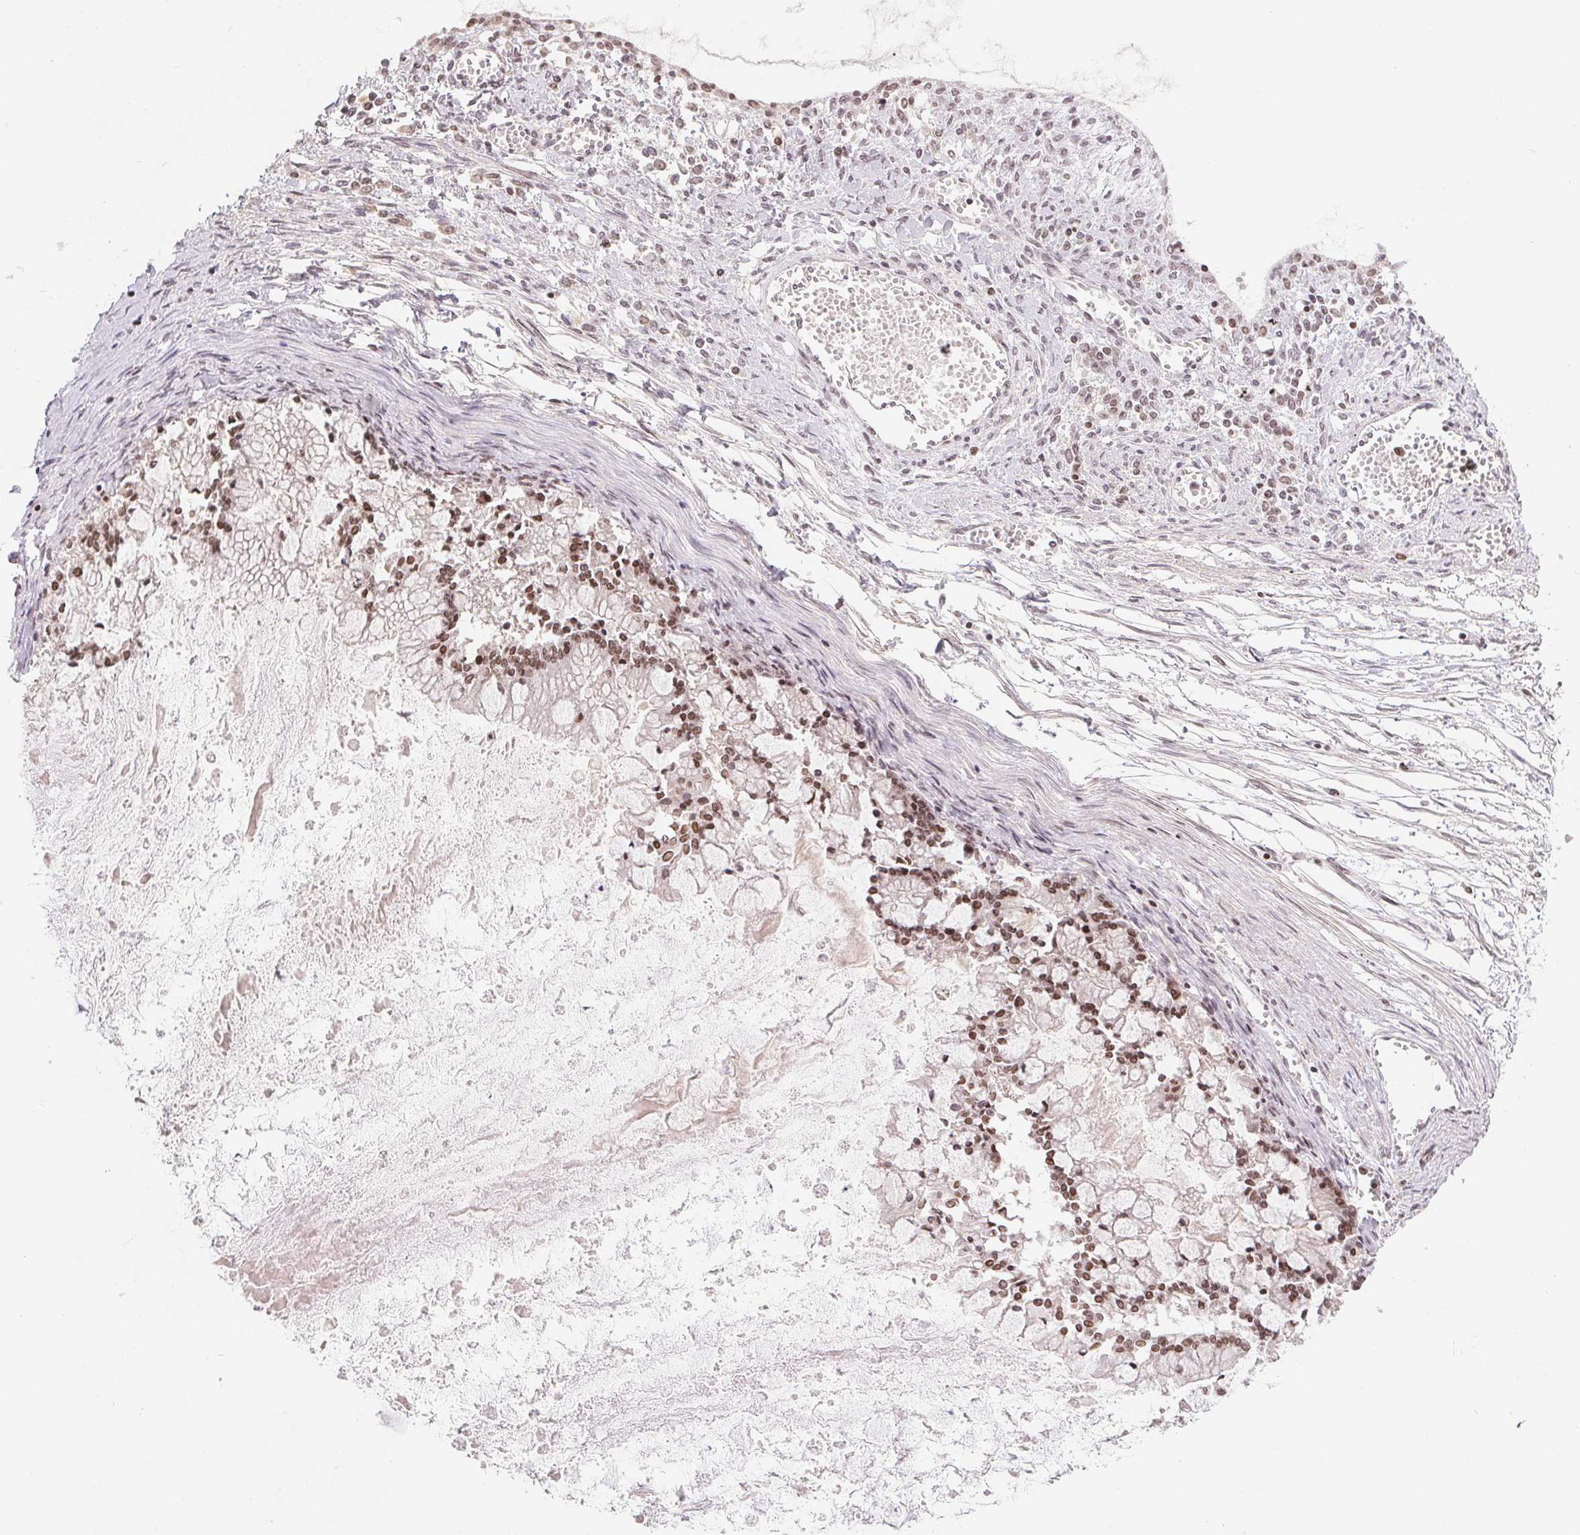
{"staining": {"intensity": "moderate", "quantity": ">75%", "location": "nuclear"}, "tissue": "ovarian cancer", "cell_type": "Tumor cells", "image_type": "cancer", "snomed": [{"axis": "morphology", "description": "Cystadenocarcinoma, mucinous, NOS"}, {"axis": "topography", "description": "Ovary"}], "caption": "IHC of human ovarian cancer demonstrates medium levels of moderate nuclear expression in about >75% of tumor cells.", "gene": "DEK", "patient": {"sex": "female", "age": 67}}